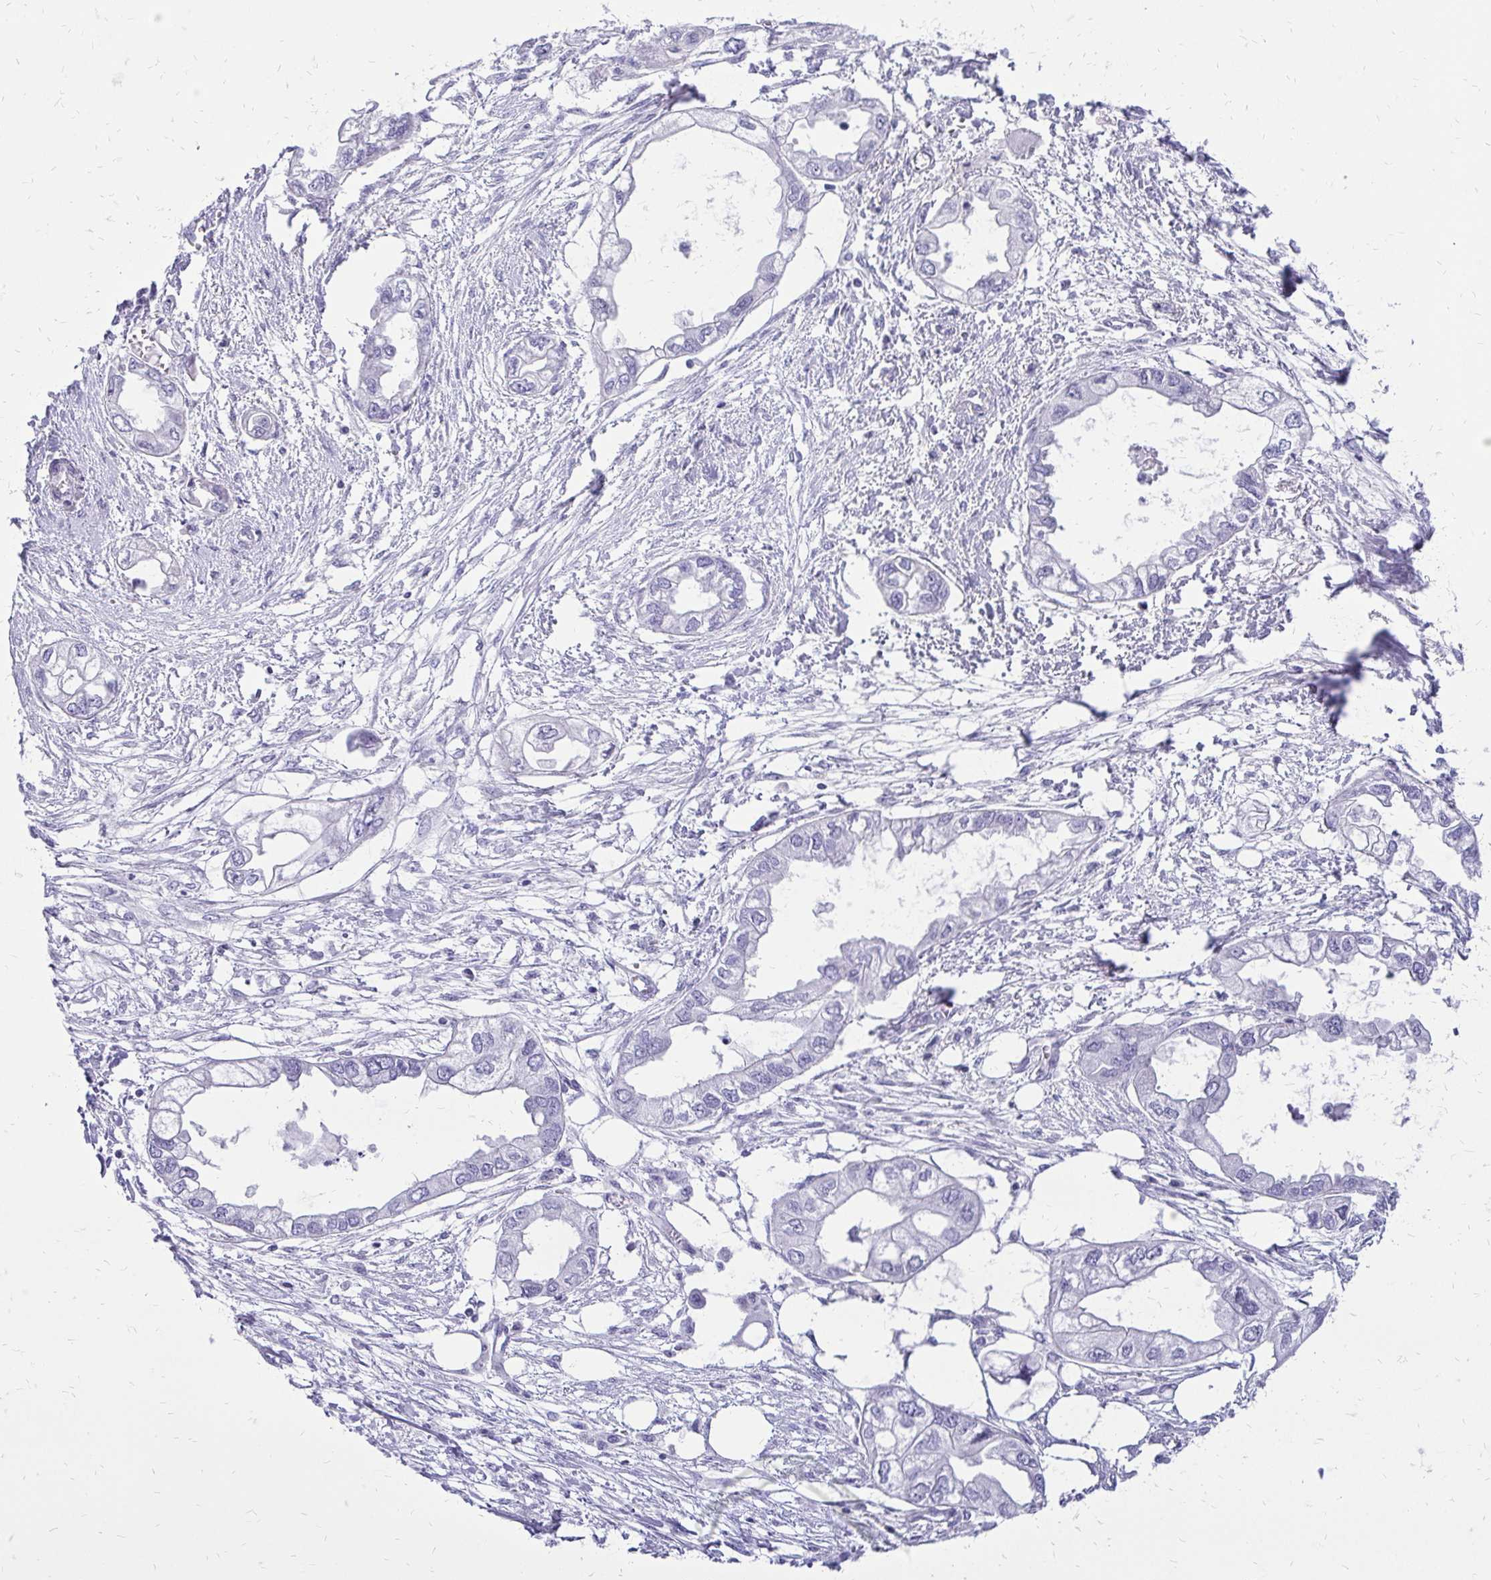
{"staining": {"intensity": "negative", "quantity": "none", "location": "none"}, "tissue": "endometrial cancer", "cell_type": "Tumor cells", "image_type": "cancer", "snomed": [{"axis": "morphology", "description": "Adenocarcinoma, NOS"}, {"axis": "morphology", "description": "Adenocarcinoma, metastatic, NOS"}, {"axis": "topography", "description": "Adipose tissue"}, {"axis": "topography", "description": "Endometrium"}], "caption": "The histopathology image shows no staining of tumor cells in endometrial metastatic adenocarcinoma.", "gene": "SLC32A1", "patient": {"sex": "female", "age": 67}}